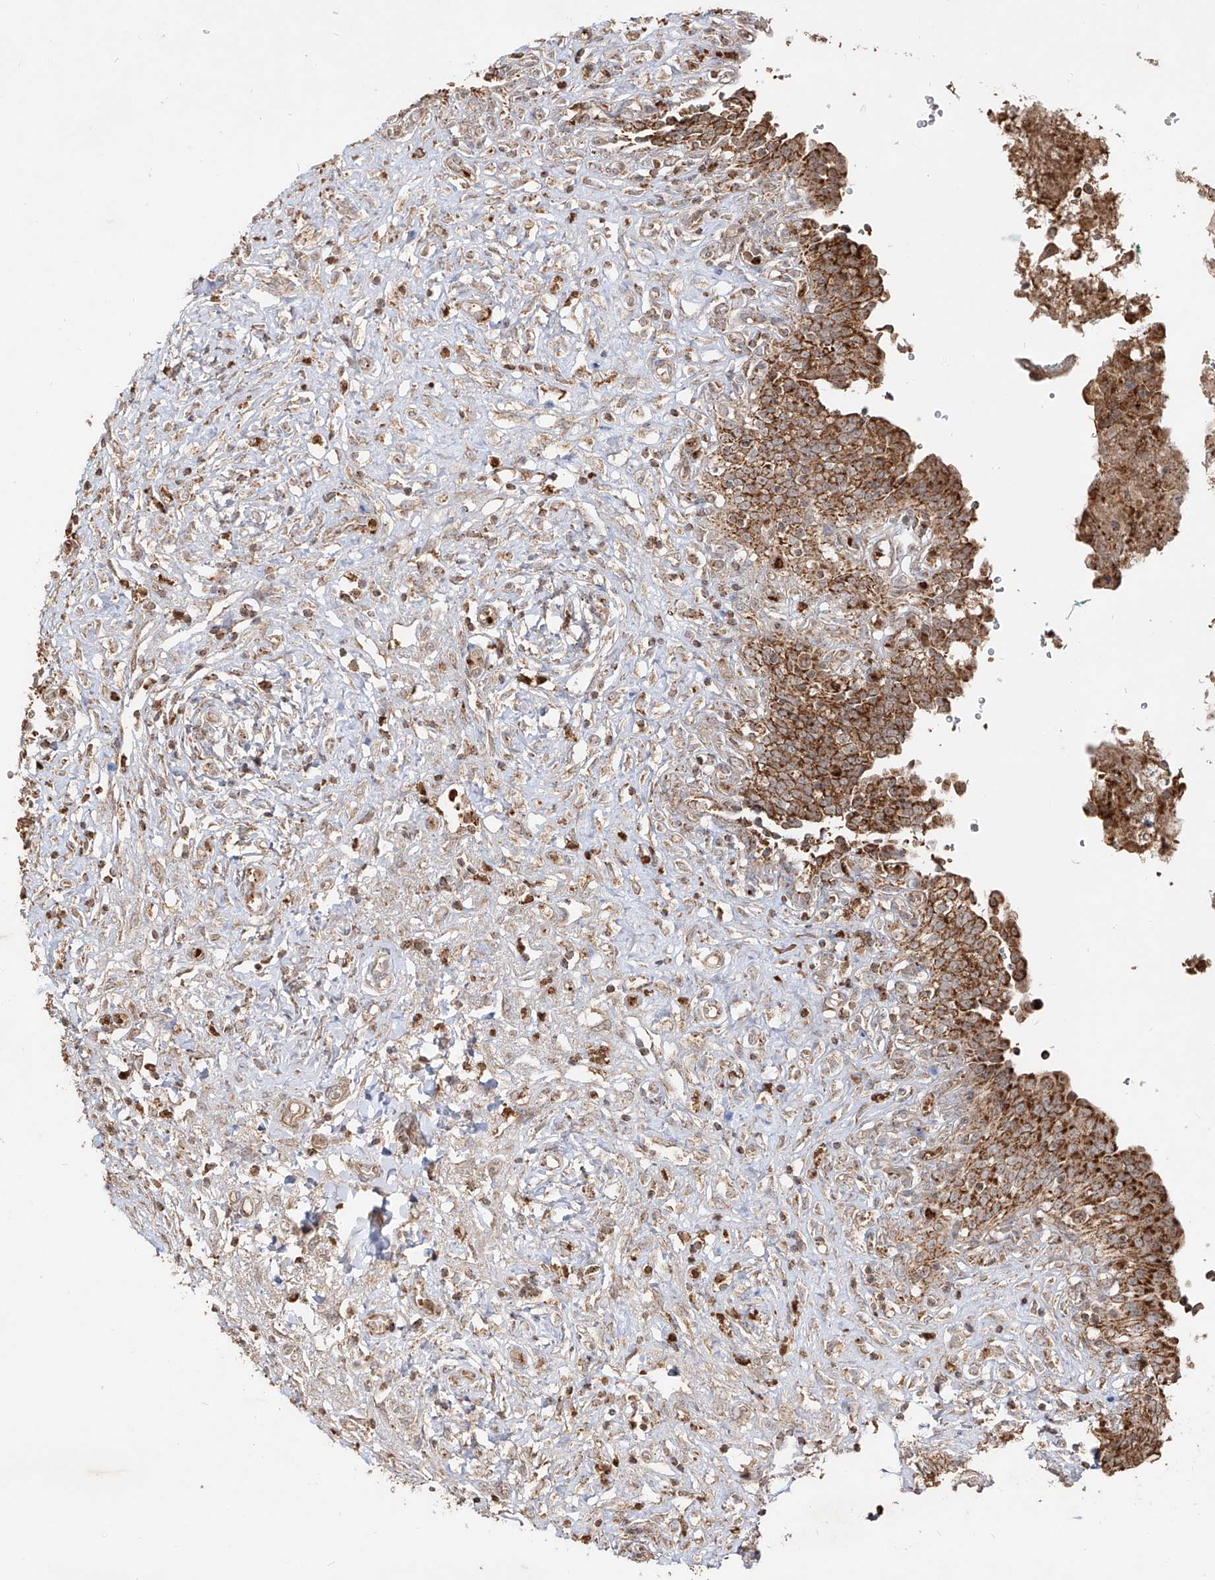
{"staining": {"intensity": "strong", "quantity": ">75%", "location": "cytoplasmic/membranous"}, "tissue": "urinary bladder", "cell_type": "Urothelial cells", "image_type": "normal", "snomed": [{"axis": "morphology", "description": "Urothelial carcinoma, High grade"}, {"axis": "topography", "description": "Urinary bladder"}], "caption": "Immunohistochemistry micrograph of unremarkable urinary bladder: human urinary bladder stained using IHC displays high levels of strong protein expression localized specifically in the cytoplasmic/membranous of urothelial cells, appearing as a cytoplasmic/membranous brown color.", "gene": "AIM2", "patient": {"sex": "male", "age": 46}}